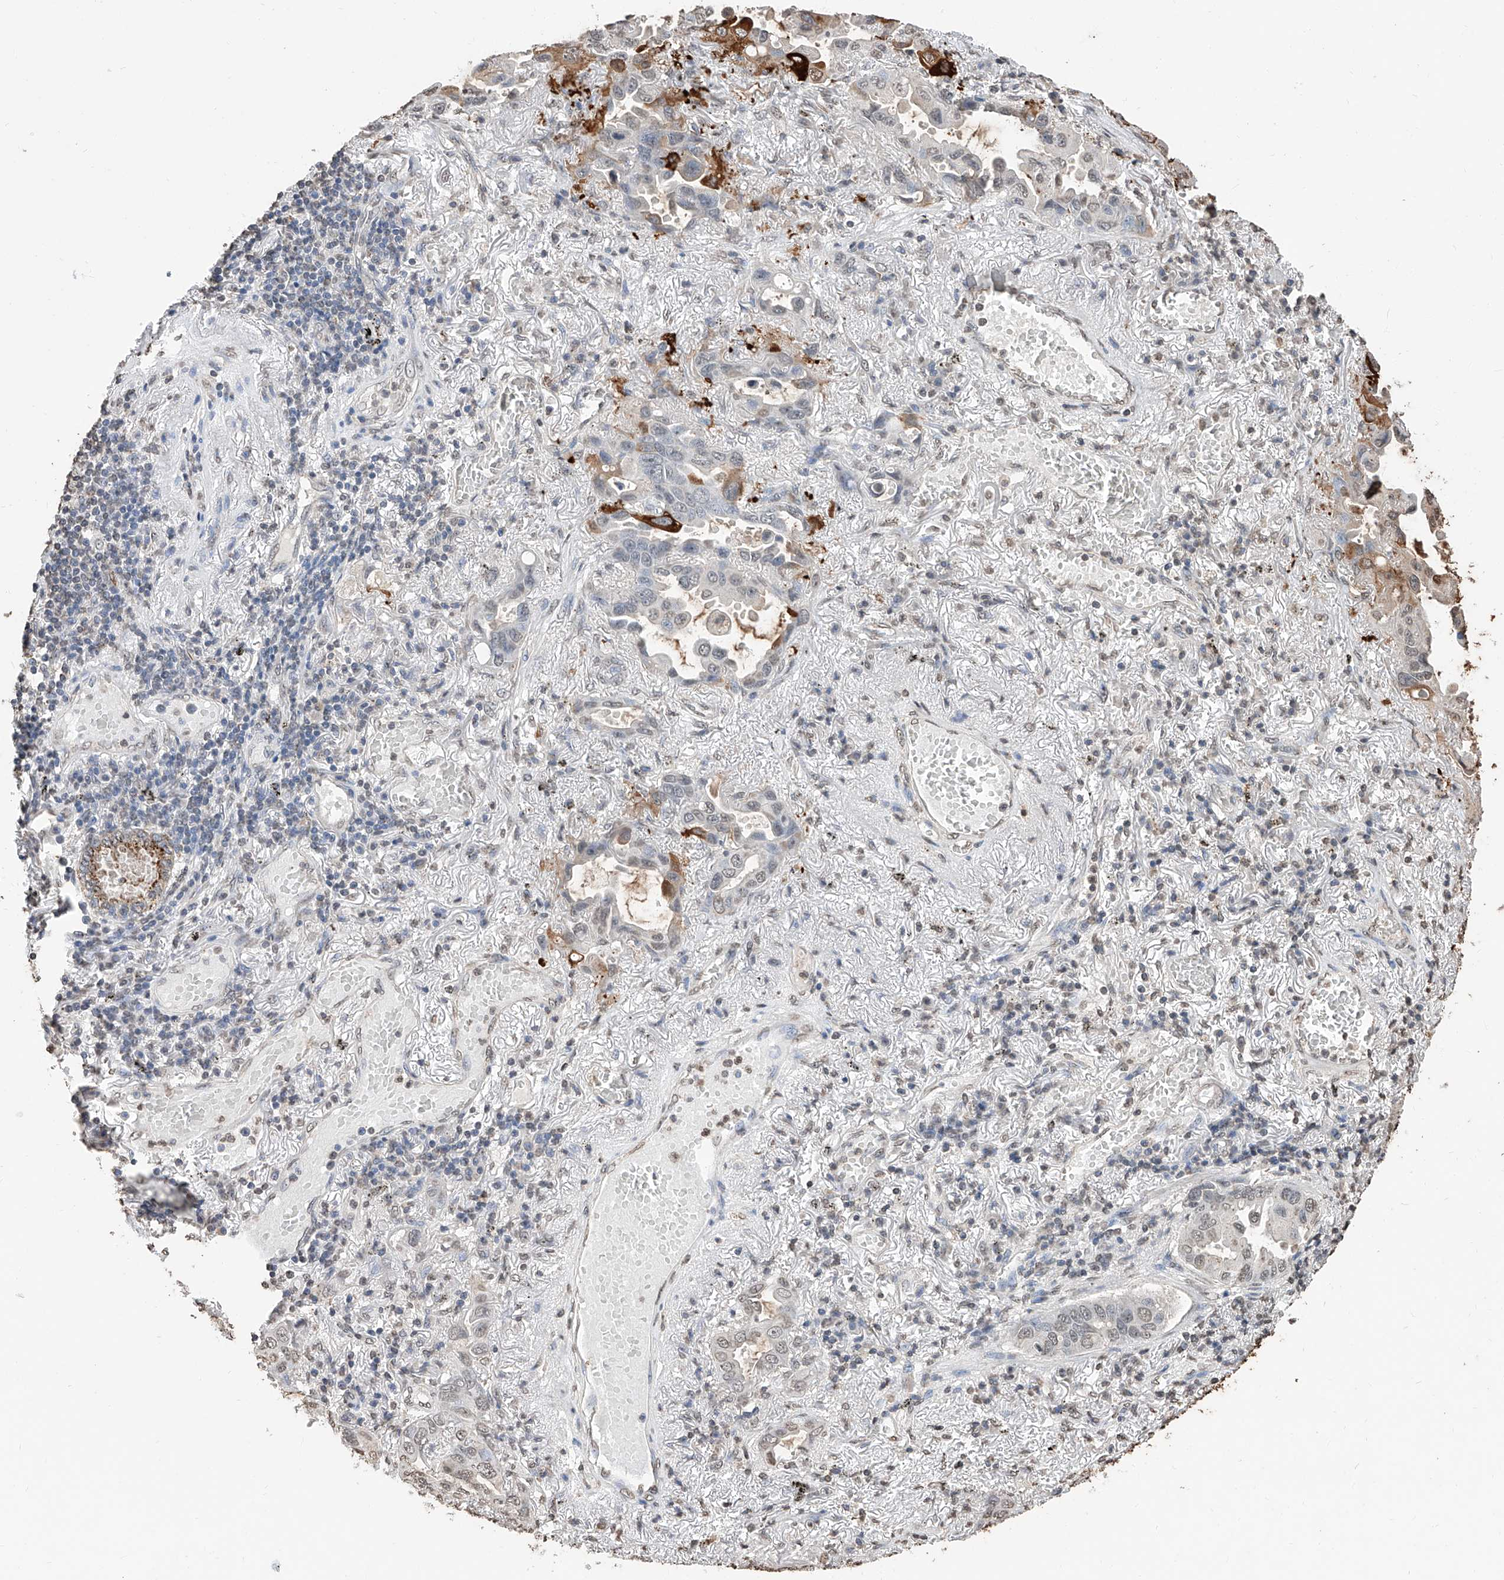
{"staining": {"intensity": "strong", "quantity": "<25%", "location": "cytoplasmic/membranous"}, "tissue": "lung cancer", "cell_type": "Tumor cells", "image_type": "cancer", "snomed": [{"axis": "morphology", "description": "Adenocarcinoma, NOS"}, {"axis": "topography", "description": "Lung"}], "caption": "There is medium levels of strong cytoplasmic/membranous staining in tumor cells of lung cancer, as demonstrated by immunohistochemical staining (brown color).", "gene": "RP9", "patient": {"sex": "male", "age": 64}}